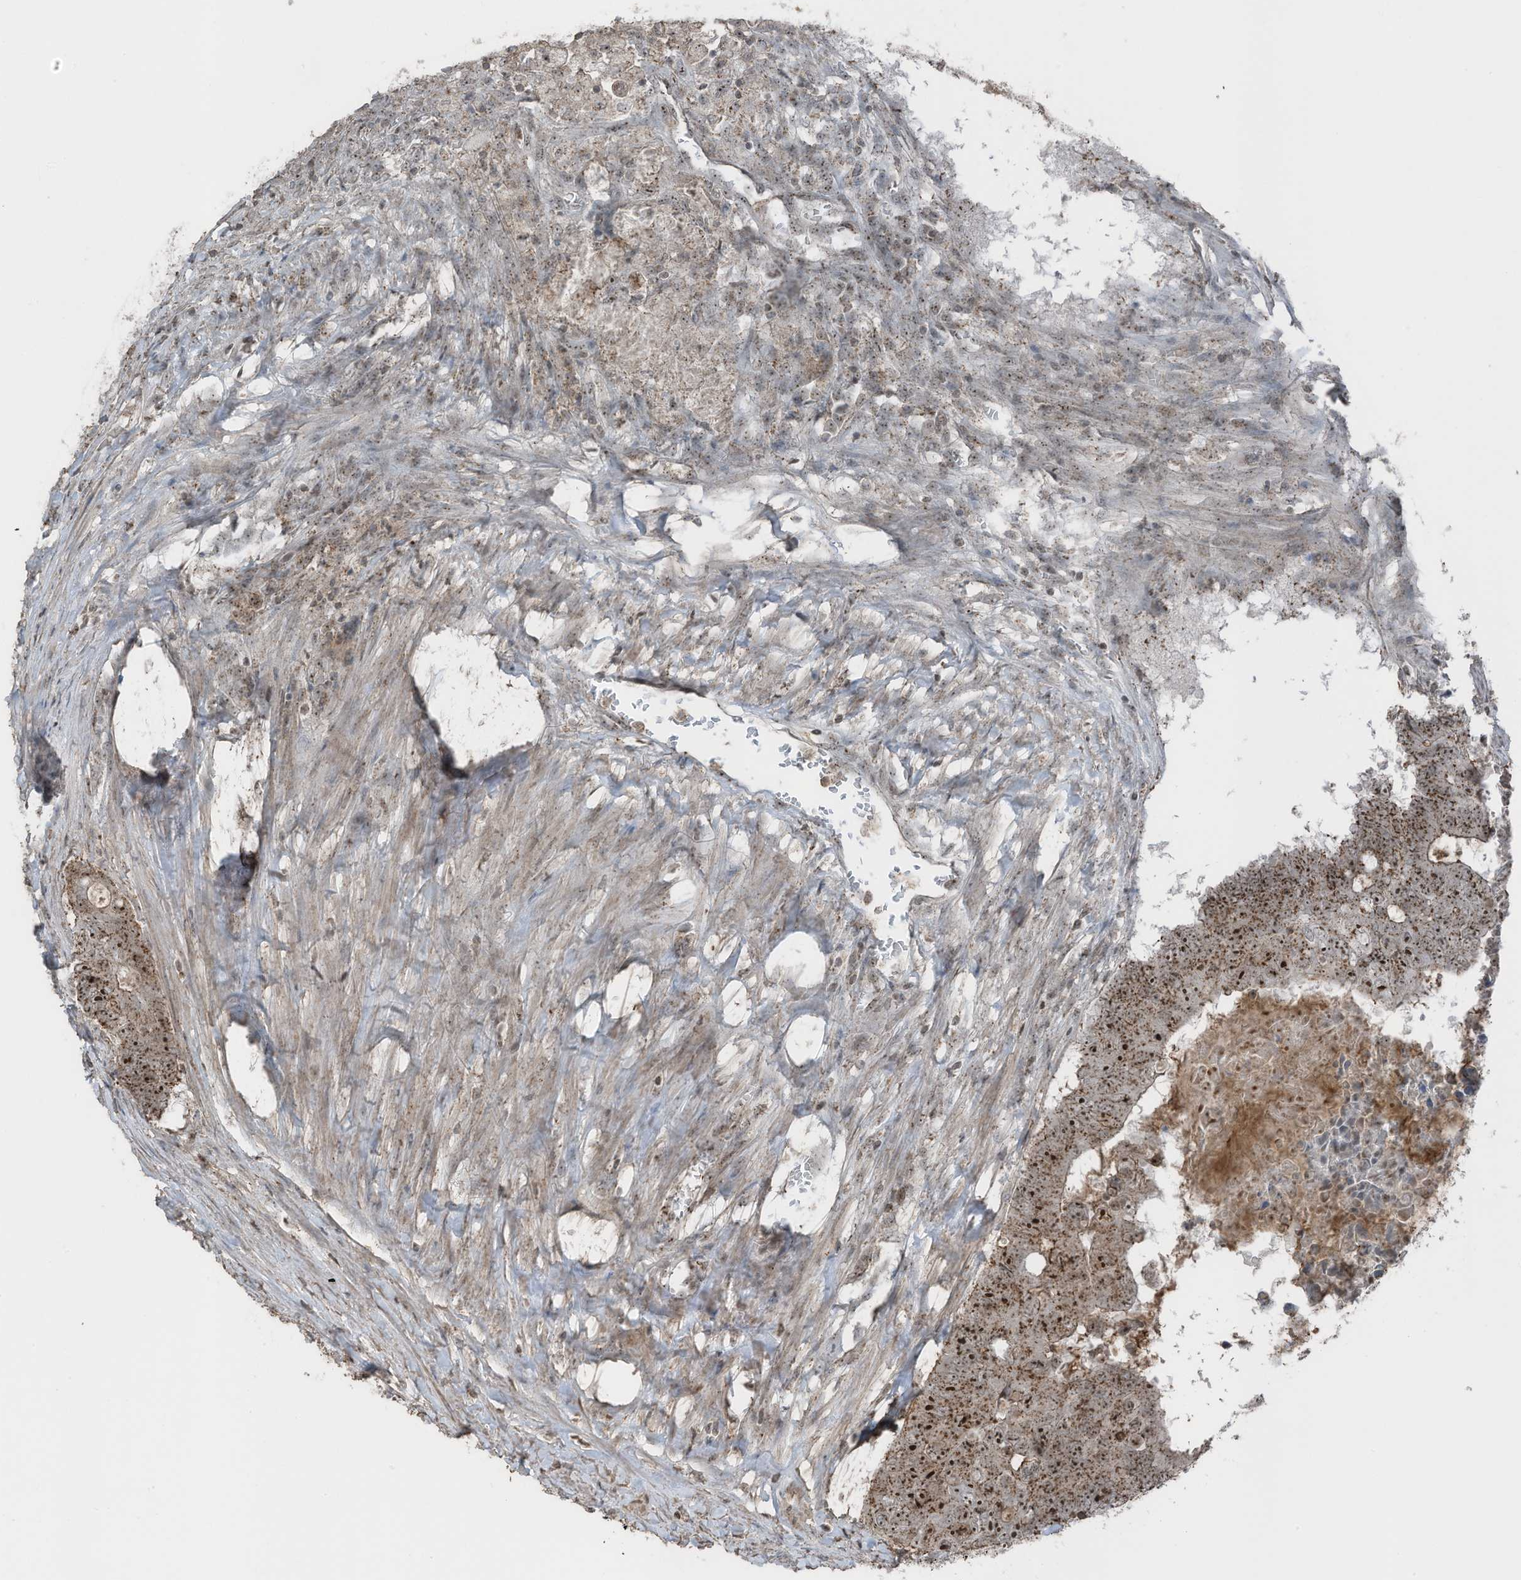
{"staining": {"intensity": "moderate", "quantity": ">75%", "location": "nuclear"}, "tissue": "colorectal cancer", "cell_type": "Tumor cells", "image_type": "cancer", "snomed": [{"axis": "morphology", "description": "Adenocarcinoma, NOS"}, {"axis": "topography", "description": "Colon"}], "caption": "Colorectal adenocarcinoma tissue reveals moderate nuclear expression in about >75% of tumor cells, visualized by immunohistochemistry. The protein of interest is shown in brown color, while the nuclei are stained blue.", "gene": "UTP3", "patient": {"sex": "male", "age": 87}}